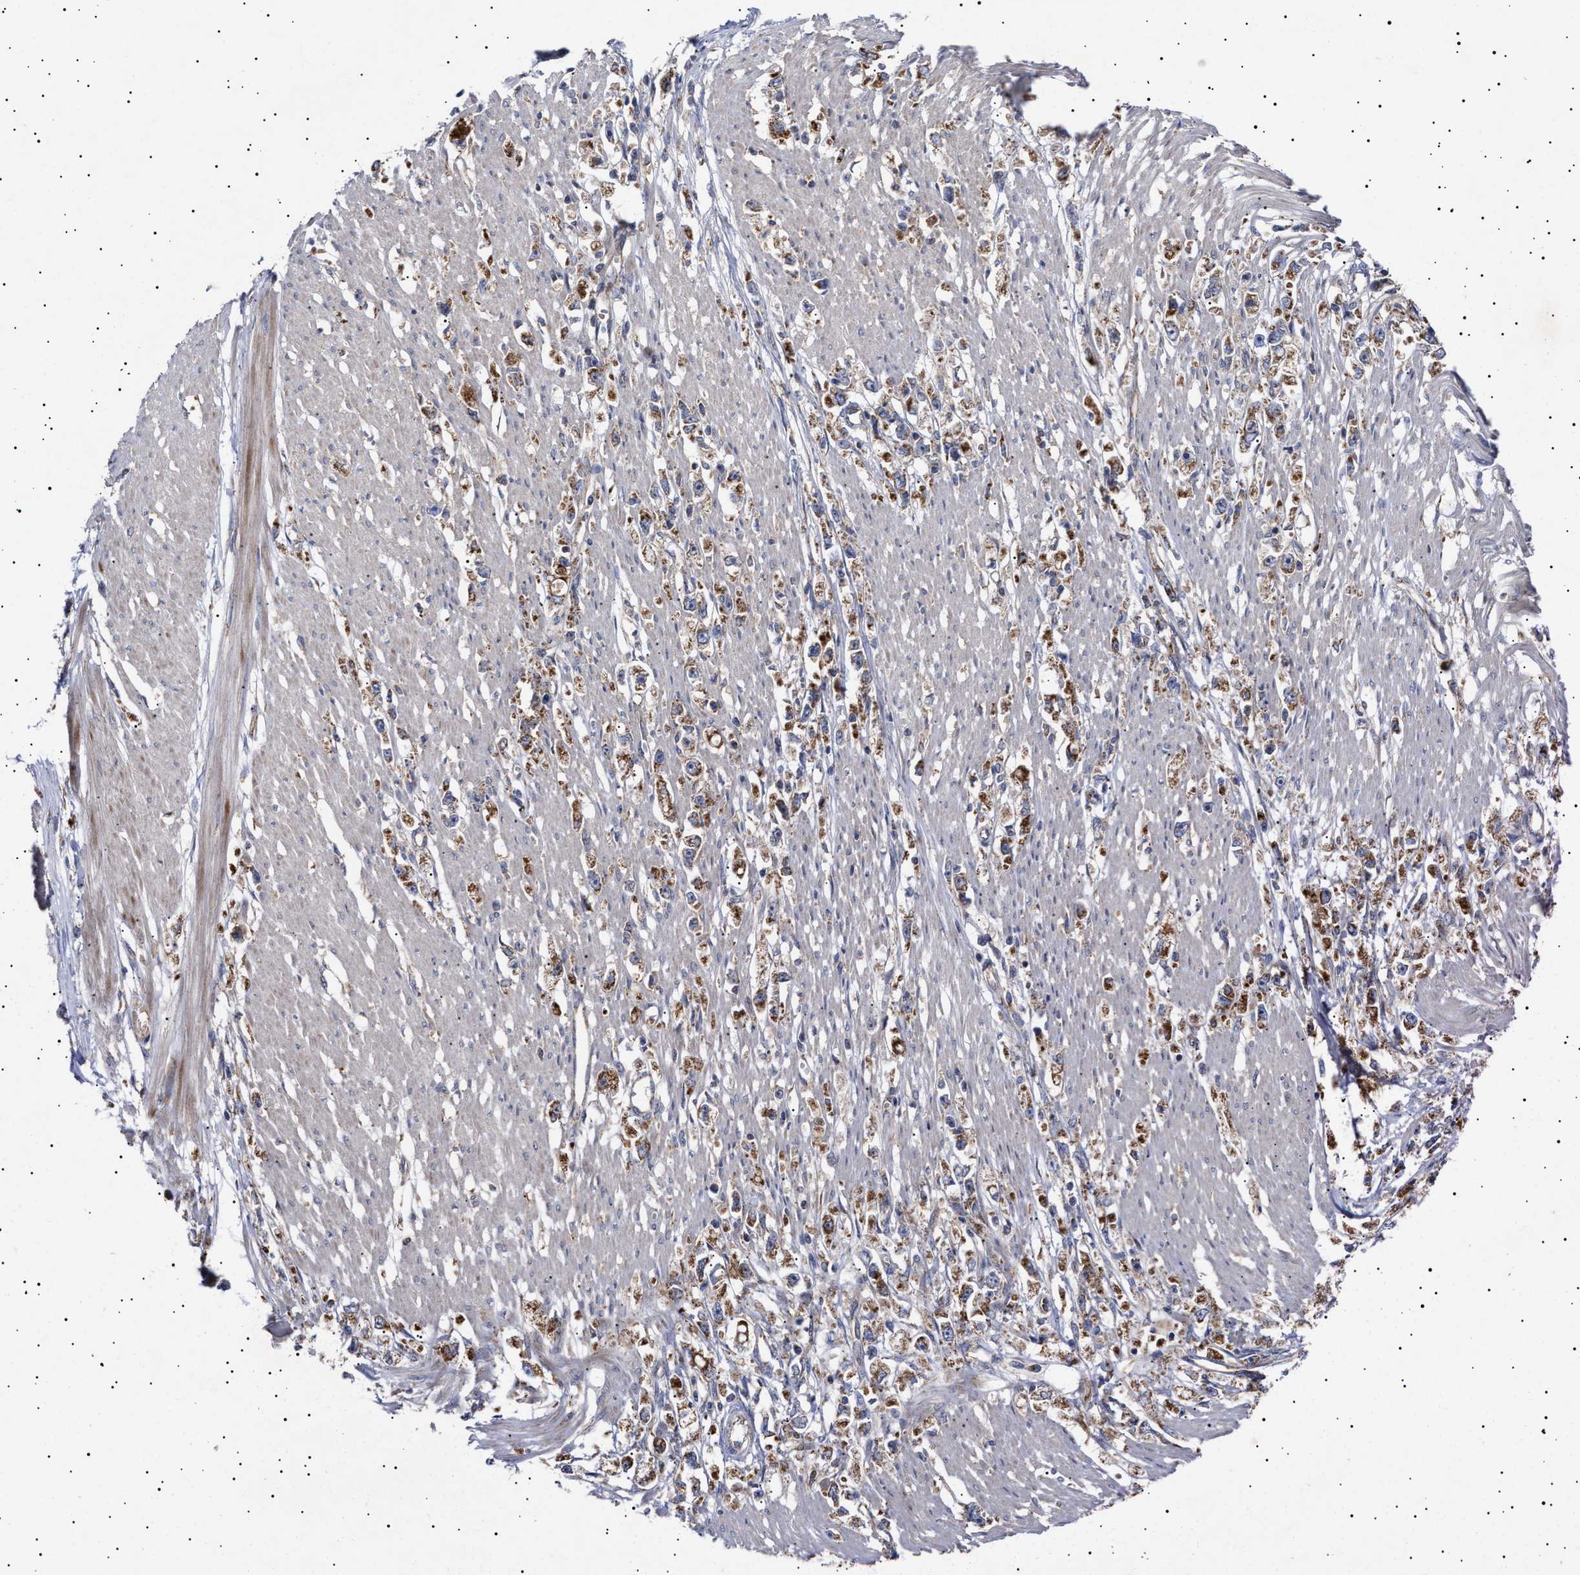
{"staining": {"intensity": "moderate", "quantity": ">75%", "location": "cytoplasmic/membranous"}, "tissue": "stomach cancer", "cell_type": "Tumor cells", "image_type": "cancer", "snomed": [{"axis": "morphology", "description": "Adenocarcinoma, NOS"}, {"axis": "topography", "description": "Stomach"}], "caption": "Protein analysis of stomach adenocarcinoma tissue shows moderate cytoplasmic/membranous expression in approximately >75% of tumor cells.", "gene": "MRPL10", "patient": {"sex": "female", "age": 59}}